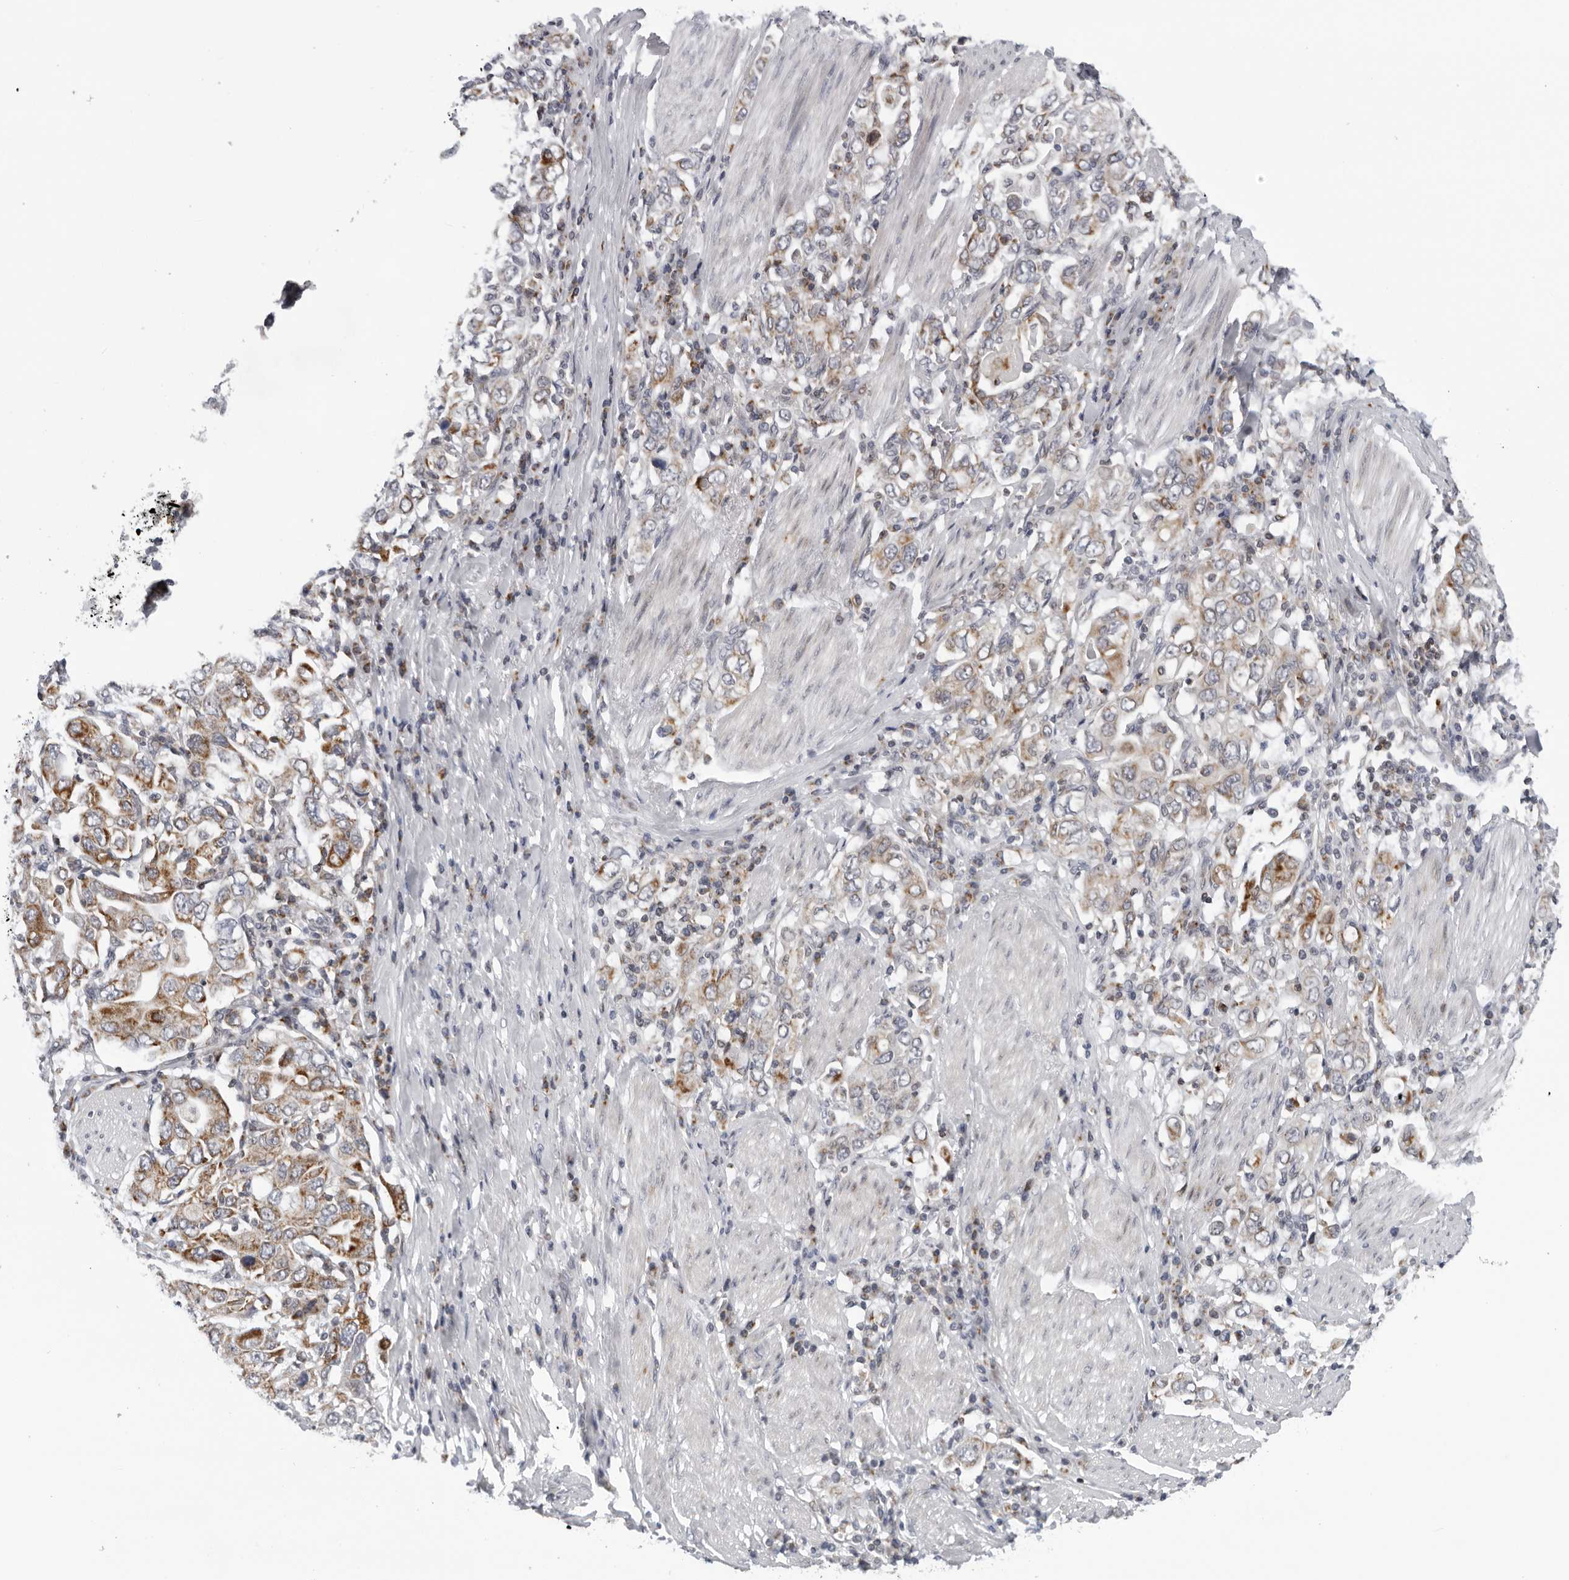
{"staining": {"intensity": "moderate", "quantity": "25%-75%", "location": "cytoplasmic/membranous"}, "tissue": "stomach cancer", "cell_type": "Tumor cells", "image_type": "cancer", "snomed": [{"axis": "morphology", "description": "Adenocarcinoma, NOS"}, {"axis": "topography", "description": "Stomach, upper"}], "caption": "High-magnification brightfield microscopy of stomach cancer (adenocarcinoma) stained with DAB (3,3'-diaminobenzidine) (brown) and counterstained with hematoxylin (blue). tumor cells exhibit moderate cytoplasmic/membranous positivity is present in about25%-75% of cells.", "gene": "CPT2", "patient": {"sex": "male", "age": 62}}